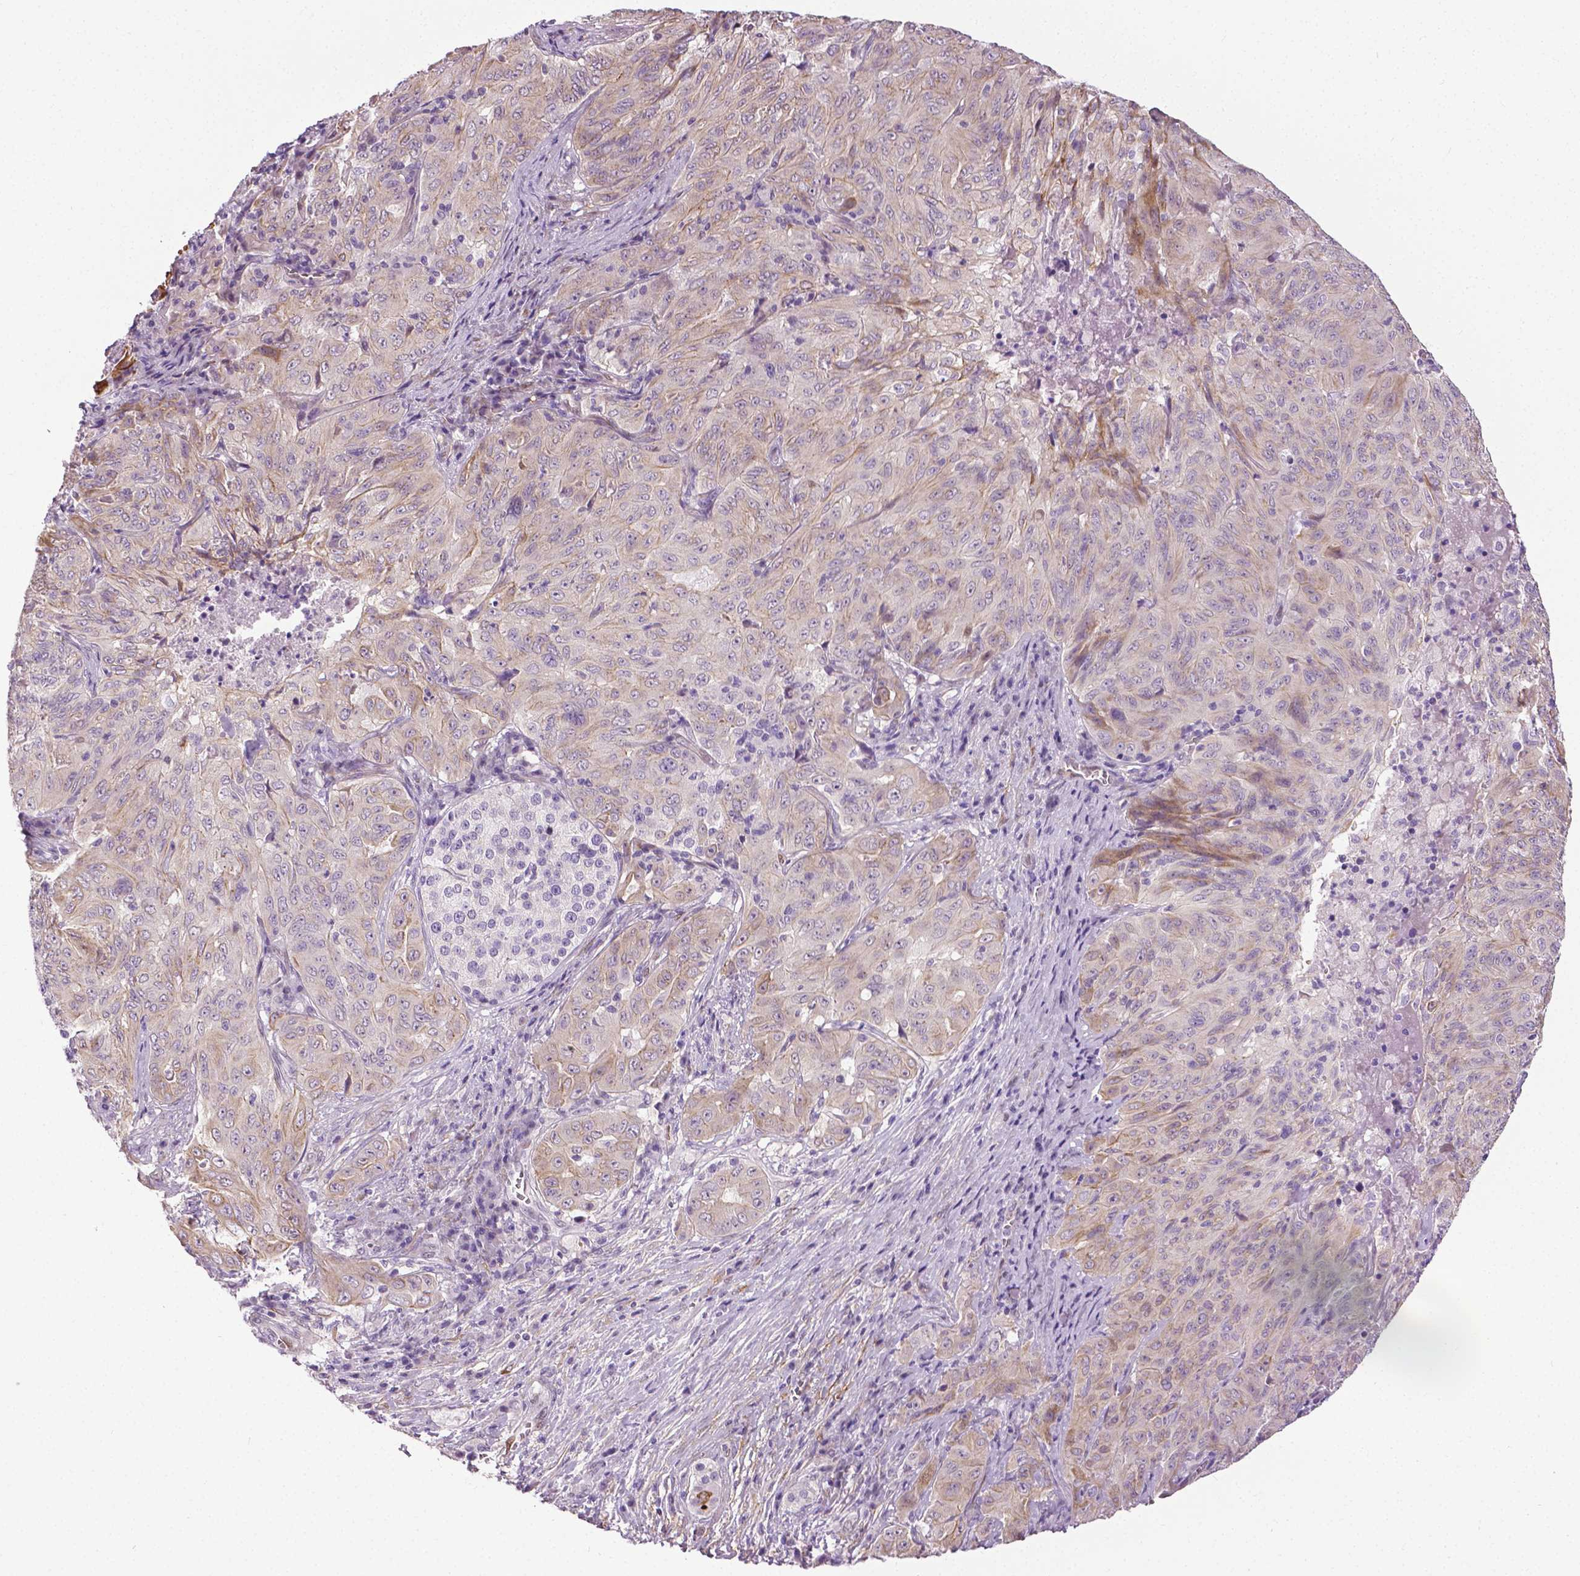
{"staining": {"intensity": "weak", "quantity": "<25%", "location": "cytoplasmic/membranous,nuclear"}, "tissue": "pancreatic cancer", "cell_type": "Tumor cells", "image_type": "cancer", "snomed": [{"axis": "morphology", "description": "Adenocarcinoma, NOS"}, {"axis": "topography", "description": "Pancreas"}], "caption": "IHC histopathology image of human pancreatic cancer (adenocarcinoma) stained for a protein (brown), which reveals no staining in tumor cells.", "gene": "PTGER3", "patient": {"sex": "male", "age": 63}}